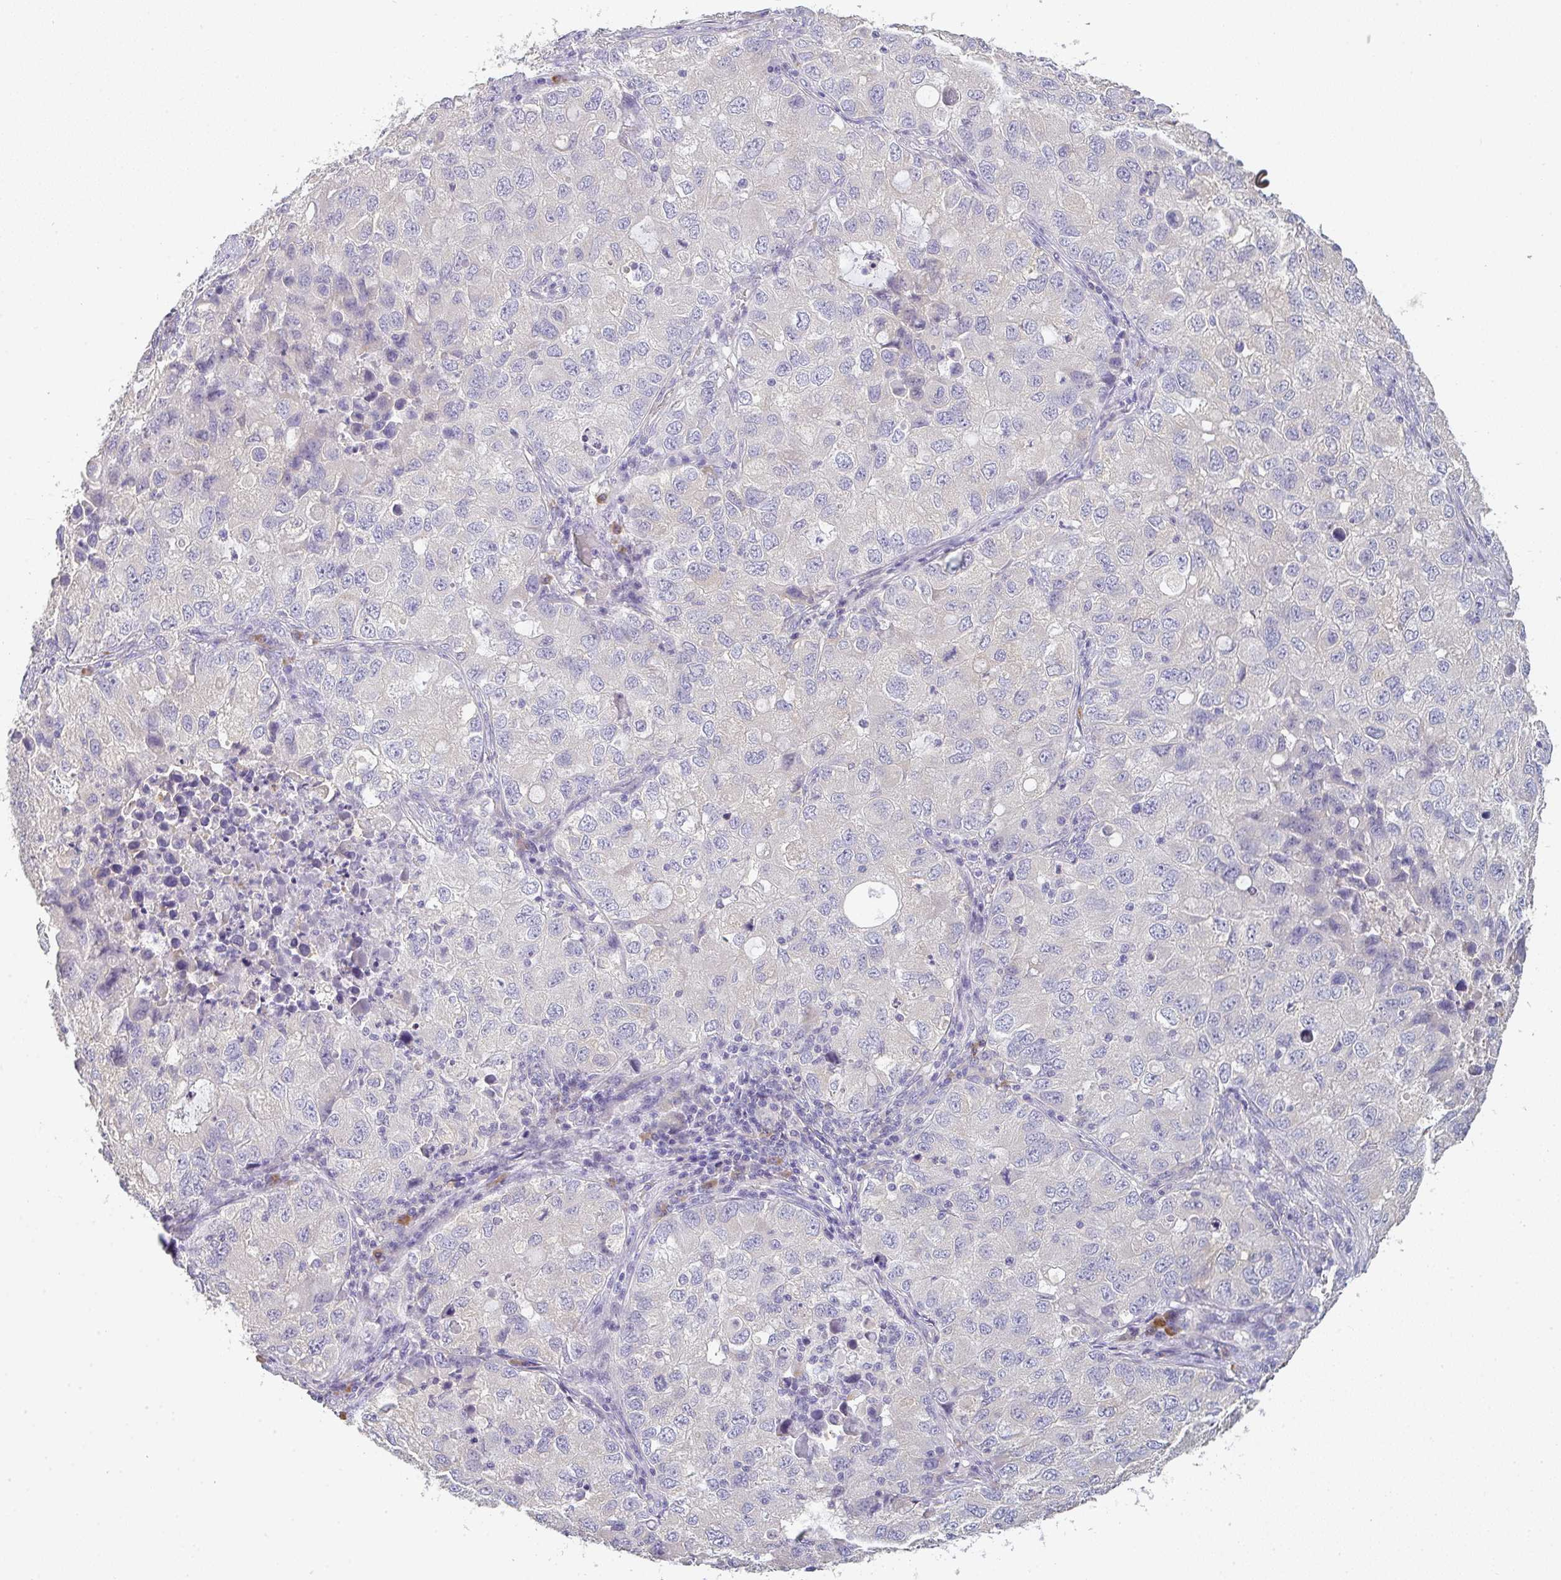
{"staining": {"intensity": "negative", "quantity": "none", "location": "none"}, "tissue": "lung cancer", "cell_type": "Tumor cells", "image_type": "cancer", "snomed": [{"axis": "morphology", "description": "Normal morphology"}, {"axis": "morphology", "description": "Adenocarcinoma, NOS"}, {"axis": "topography", "description": "Lymph node"}, {"axis": "topography", "description": "Lung"}], "caption": "Lung cancer stained for a protein using immunohistochemistry (IHC) demonstrates no staining tumor cells.", "gene": "ZNF215", "patient": {"sex": "female", "age": 51}}